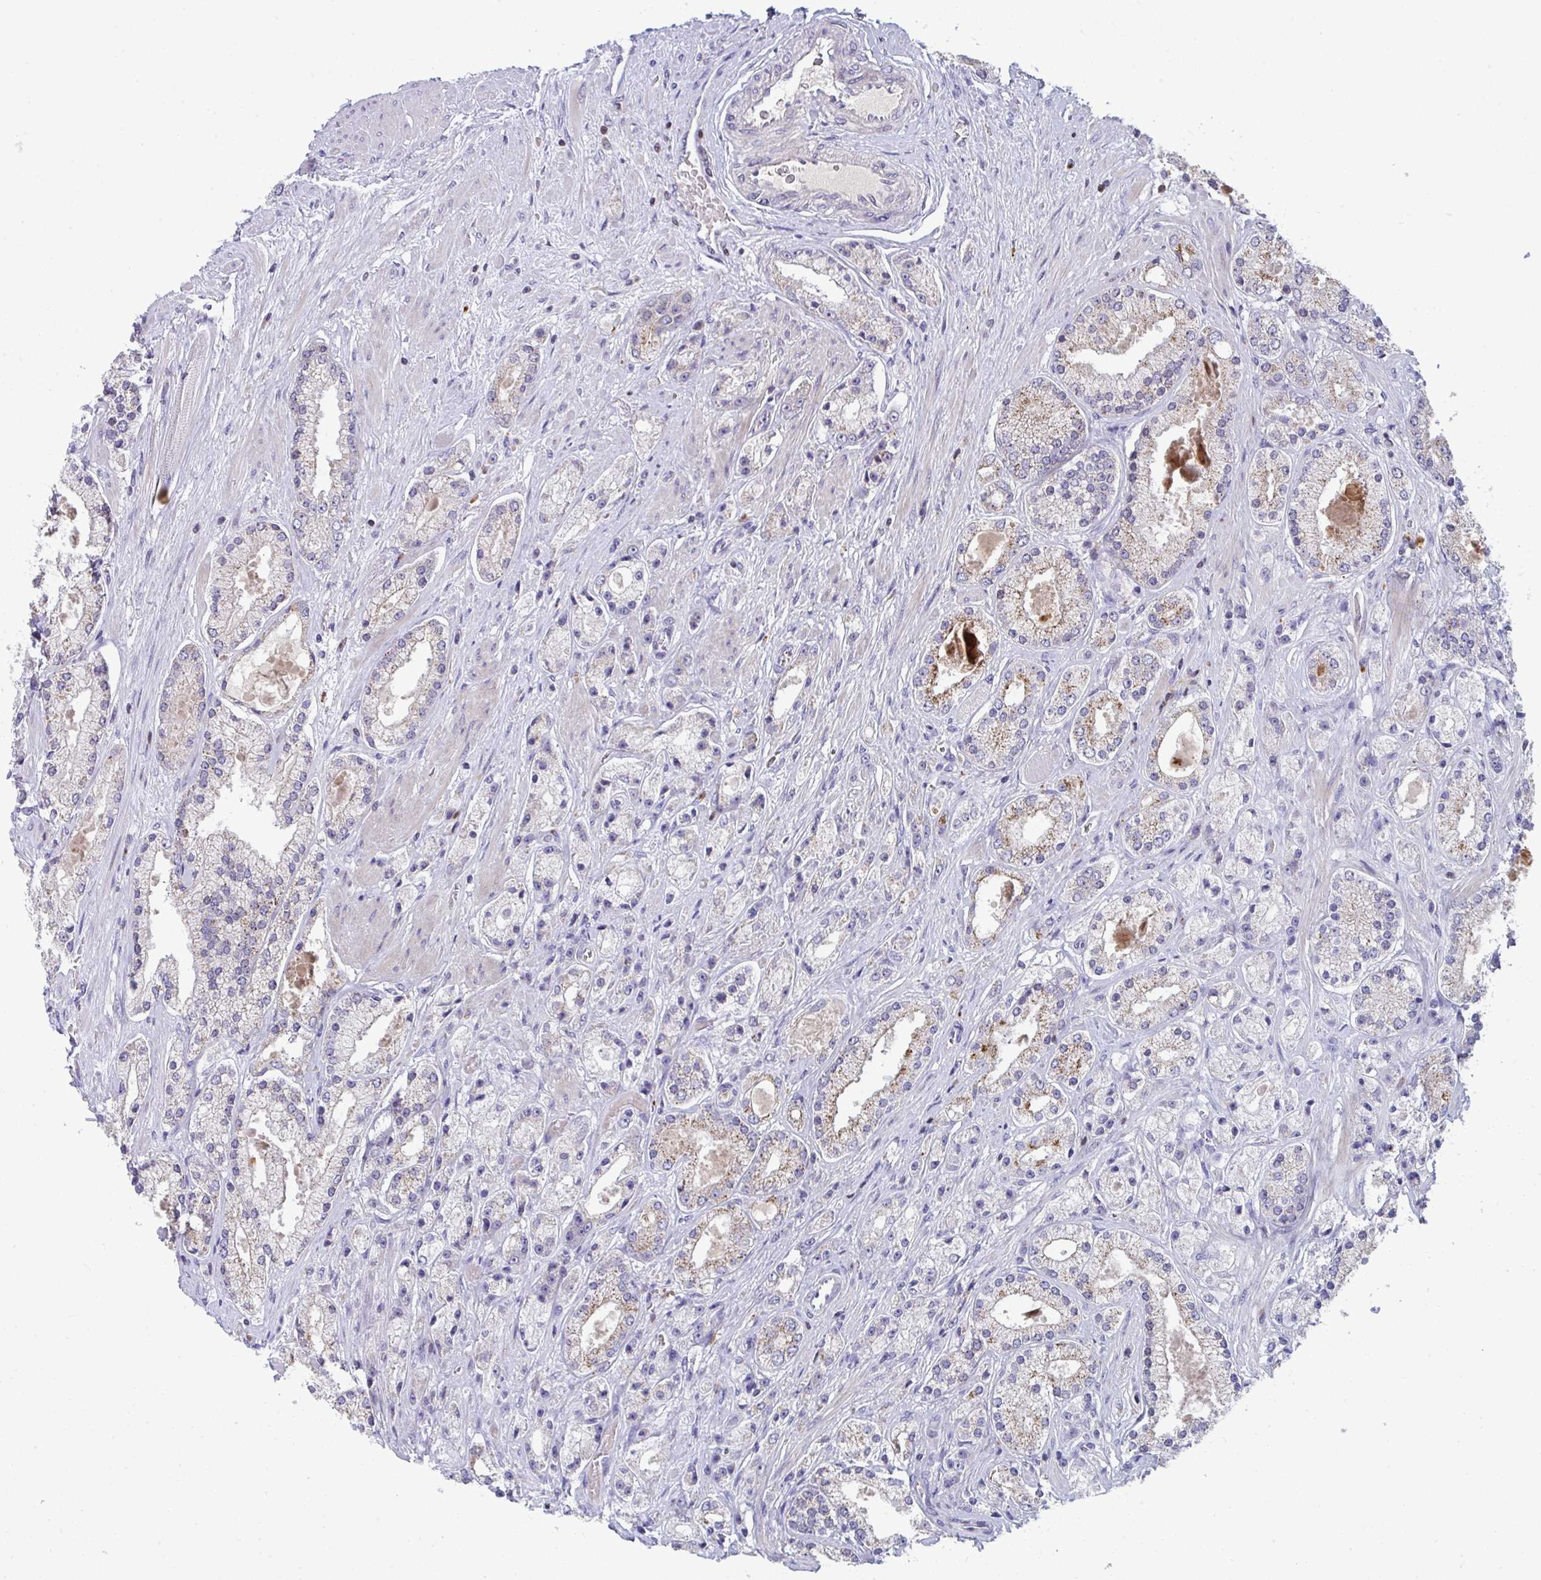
{"staining": {"intensity": "weak", "quantity": "<25%", "location": "cytoplasmic/membranous"}, "tissue": "prostate cancer", "cell_type": "Tumor cells", "image_type": "cancer", "snomed": [{"axis": "morphology", "description": "Adenocarcinoma, High grade"}, {"axis": "topography", "description": "Prostate"}], "caption": "The histopathology image exhibits no staining of tumor cells in high-grade adenocarcinoma (prostate).", "gene": "AOC2", "patient": {"sex": "male", "age": 67}}